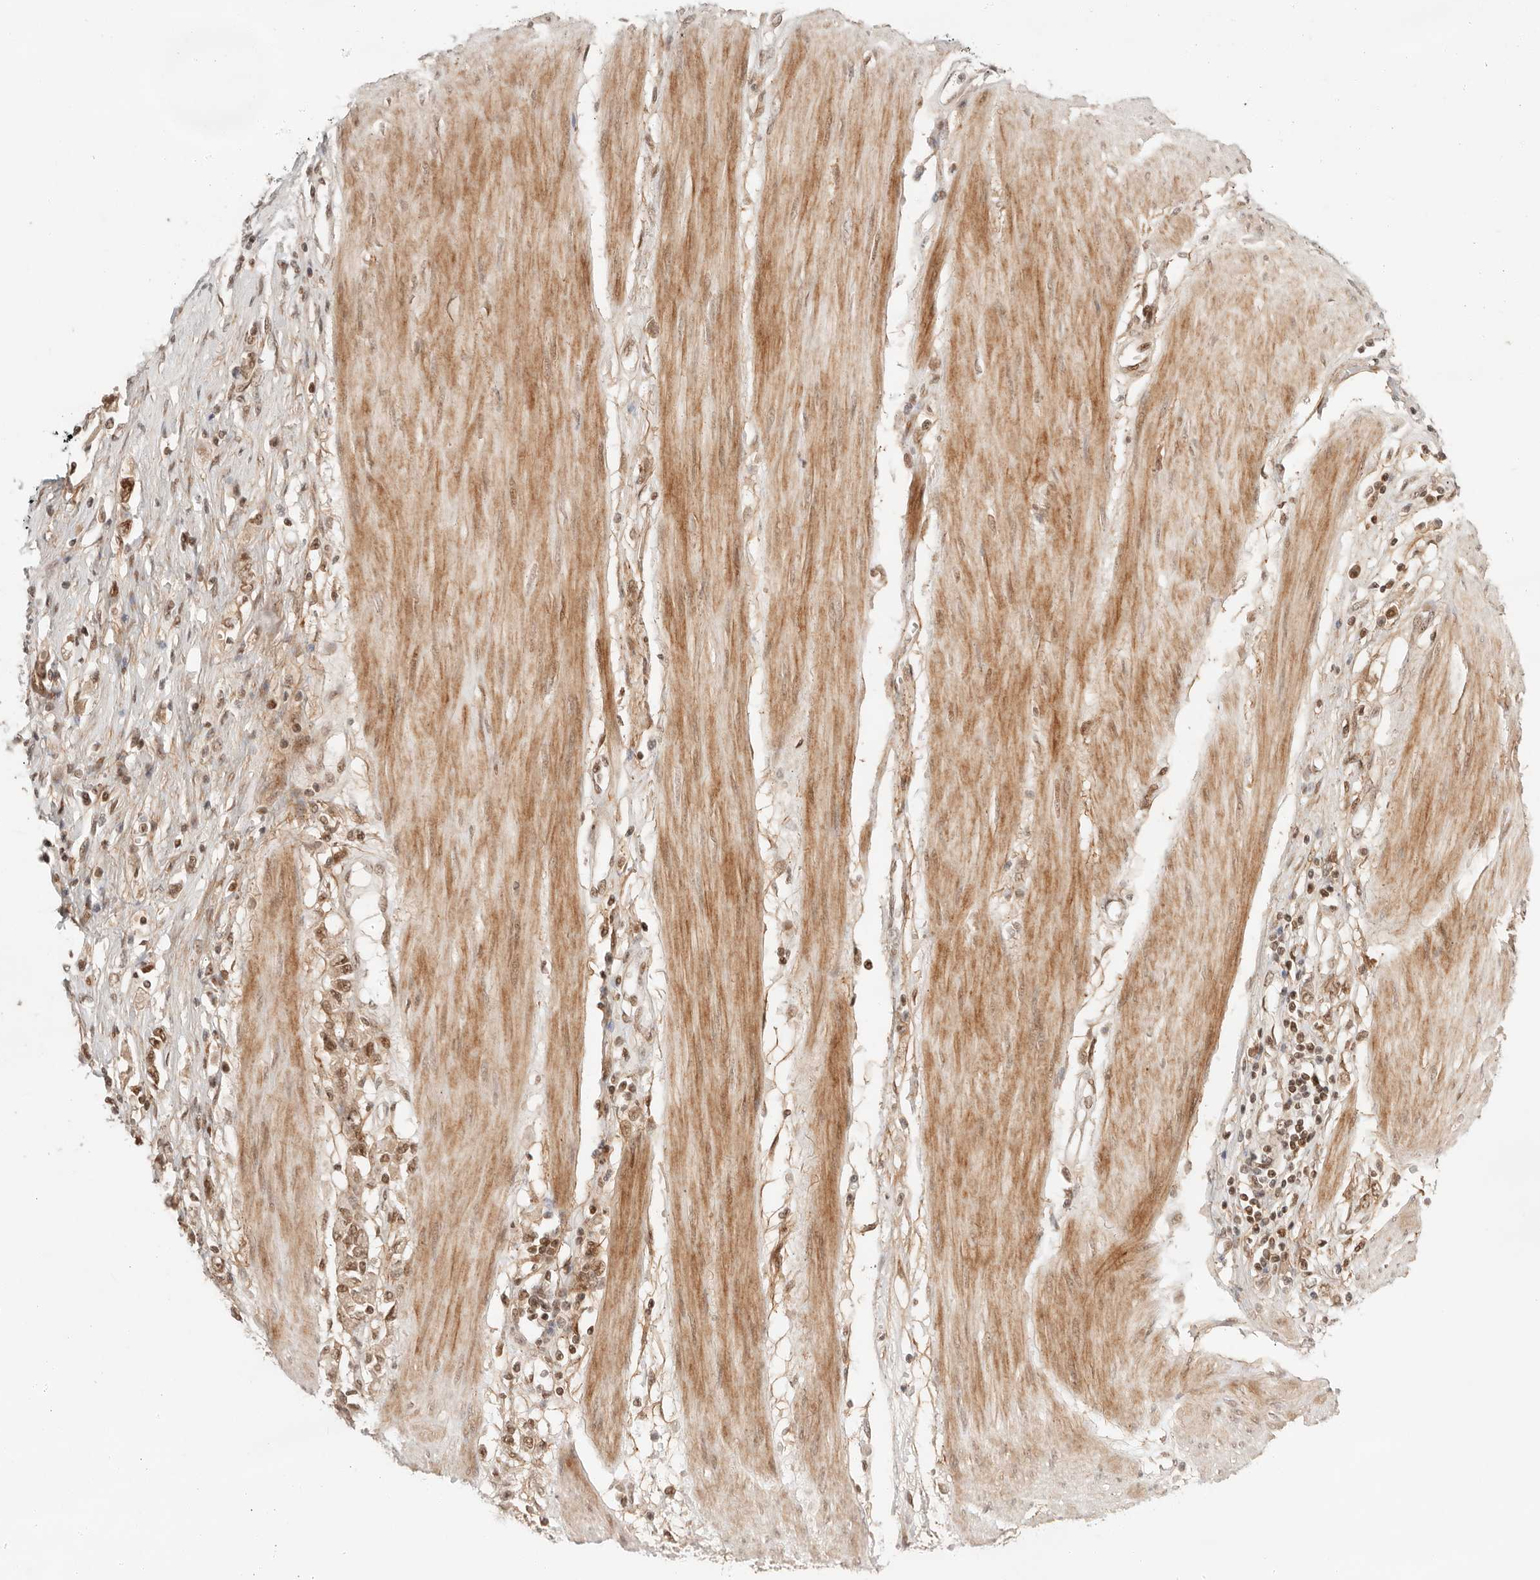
{"staining": {"intensity": "moderate", "quantity": ">75%", "location": "nuclear"}, "tissue": "stomach cancer", "cell_type": "Tumor cells", "image_type": "cancer", "snomed": [{"axis": "morphology", "description": "Adenocarcinoma, NOS"}, {"axis": "topography", "description": "Stomach"}], "caption": "A brown stain highlights moderate nuclear positivity of a protein in human adenocarcinoma (stomach) tumor cells. Nuclei are stained in blue.", "gene": "GTF2E2", "patient": {"sex": "female", "age": 76}}